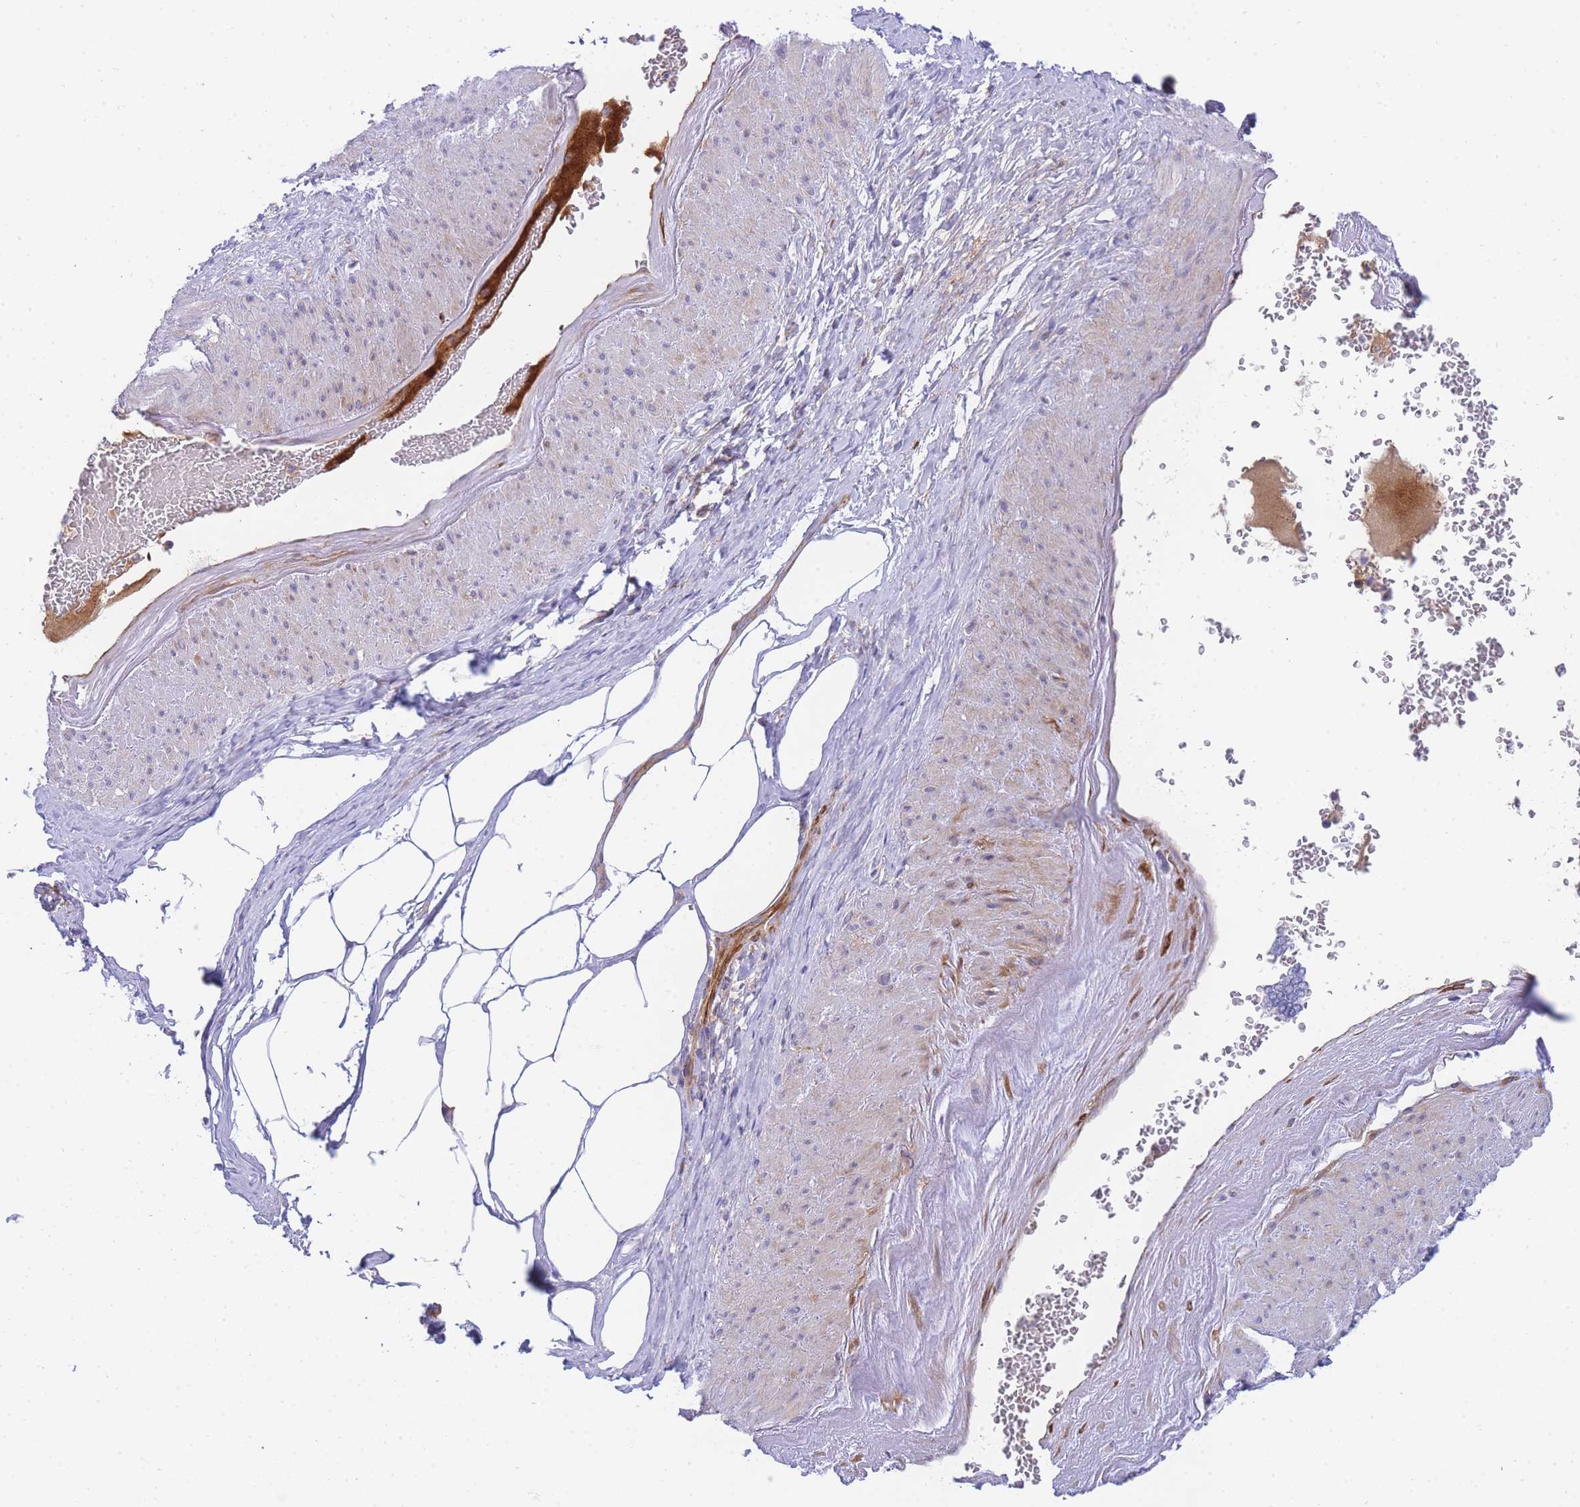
{"staining": {"intensity": "negative", "quantity": "none", "location": "none"}, "tissue": "adipose tissue", "cell_type": "Adipocytes", "image_type": "normal", "snomed": [{"axis": "morphology", "description": "Normal tissue, NOS"}, {"axis": "morphology", "description": "Adenocarcinoma, Low grade"}, {"axis": "topography", "description": "Prostate"}, {"axis": "topography", "description": "Peripheral nerve tissue"}], "caption": "High magnification brightfield microscopy of unremarkable adipose tissue stained with DAB (3,3'-diaminobenzidine) (brown) and counterstained with hematoxylin (blue): adipocytes show no significant staining. (Brightfield microscopy of DAB immunohistochemistry (IHC) at high magnification).", "gene": "FBN3", "patient": {"sex": "male", "age": 63}}